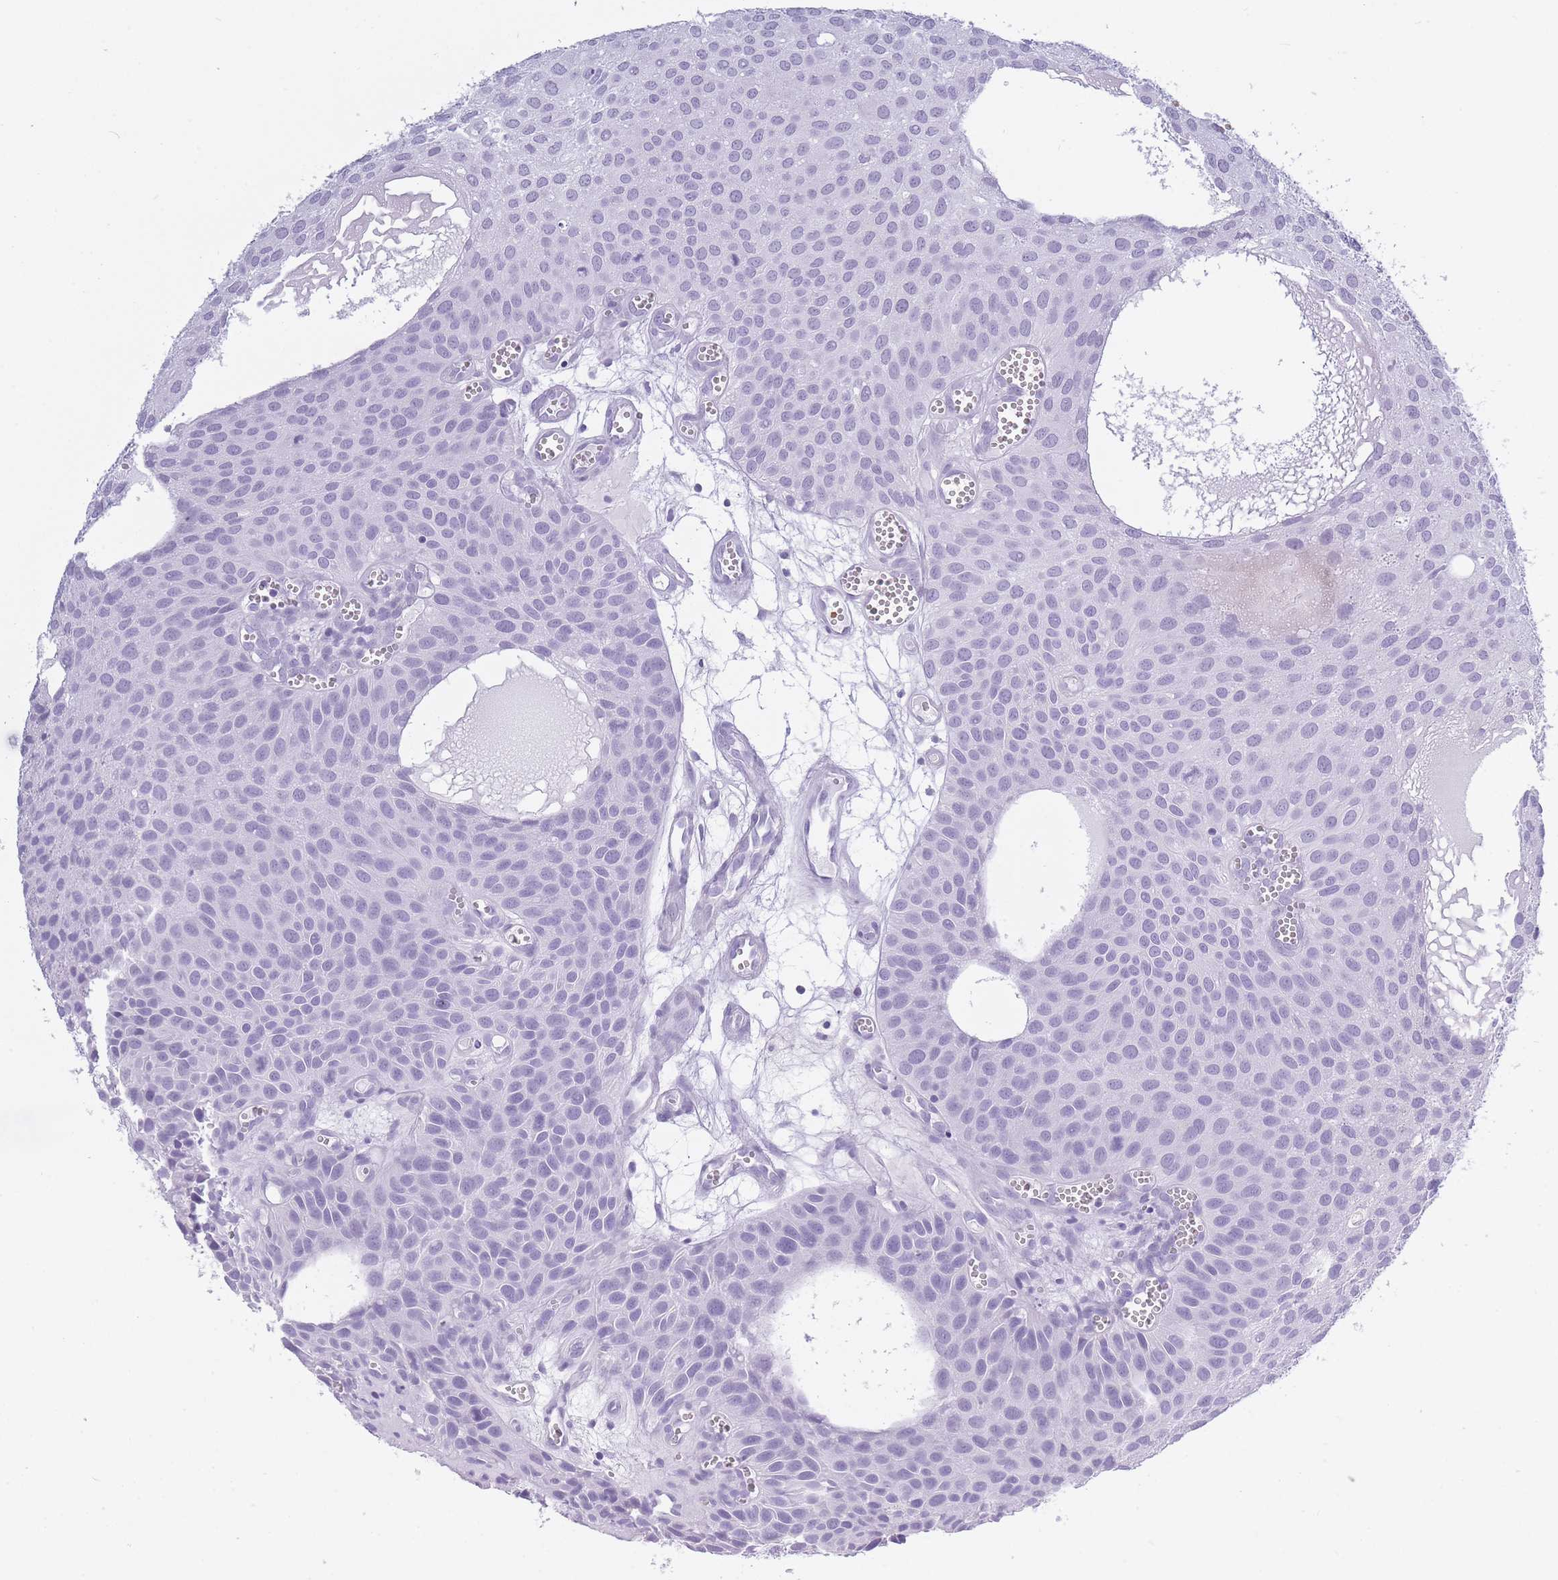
{"staining": {"intensity": "negative", "quantity": "none", "location": "none"}, "tissue": "urothelial cancer", "cell_type": "Tumor cells", "image_type": "cancer", "snomed": [{"axis": "morphology", "description": "Urothelial carcinoma, Low grade"}, {"axis": "topography", "description": "Urinary bladder"}], "caption": "The micrograph exhibits no staining of tumor cells in urothelial cancer.", "gene": "OR7C1", "patient": {"sex": "male", "age": 88}}